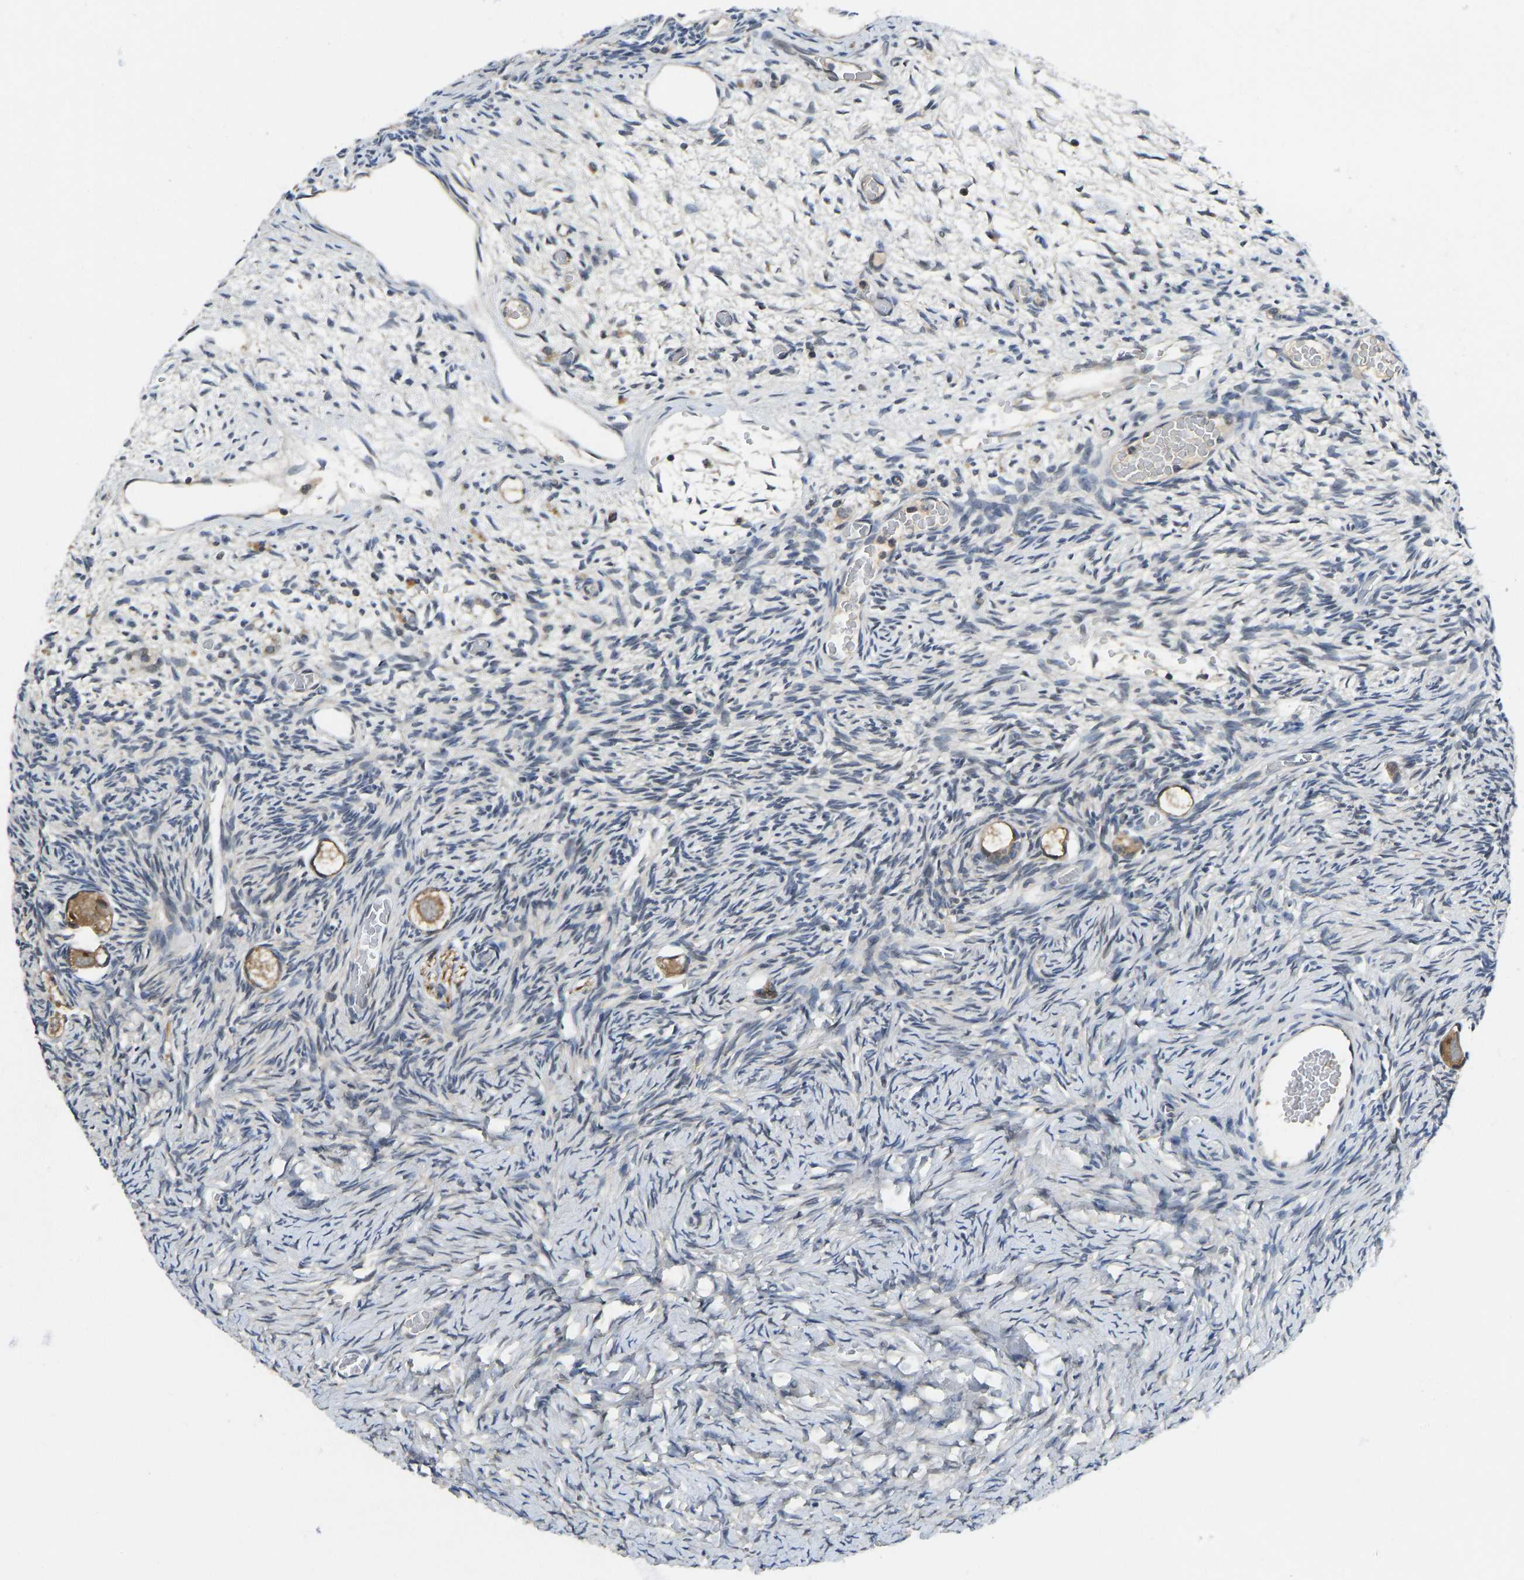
{"staining": {"intensity": "moderate", "quantity": ">75%", "location": "cytoplasmic/membranous"}, "tissue": "ovary", "cell_type": "Follicle cells", "image_type": "normal", "snomed": [{"axis": "morphology", "description": "Normal tissue, NOS"}, {"axis": "topography", "description": "Ovary"}], "caption": "Ovary stained for a protein (brown) reveals moderate cytoplasmic/membranous positive positivity in approximately >75% of follicle cells.", "gene": "NDRG3", "patient": {"sex": "female", "age": 27}}